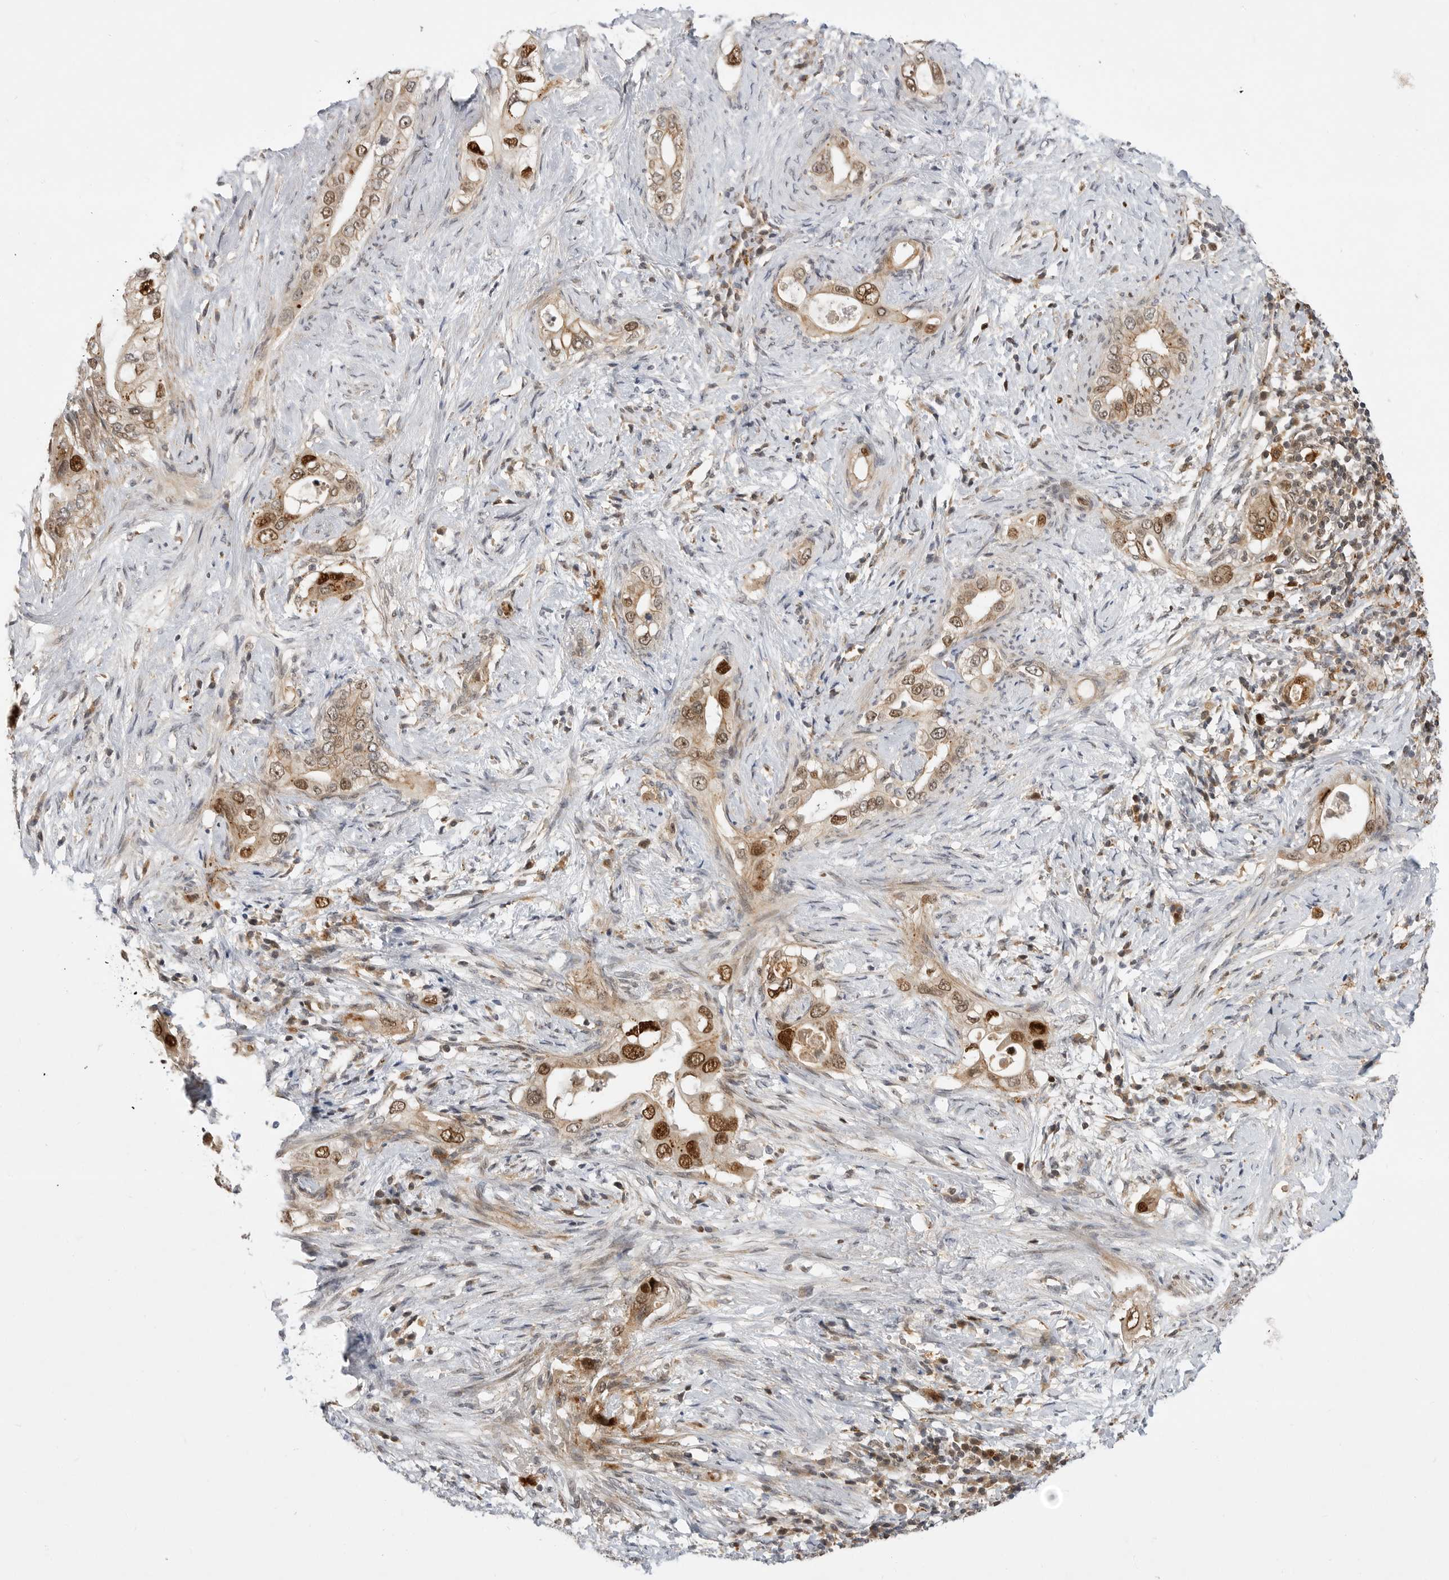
{"staining": {"intensity": "moderate", "quantity": ">75%", "location": "cytoplasmic/membranous,nuclear"}, "tissue": "pancreatic cancer", "cell_type": "Tumor cells", "image_type": "cancer", "snomed": [{"axis": "morphology", "description": "Inflammation, NOS"}, {"axis": "morphology", "description": "Adenocarcinoma, NOS"}, {"axis": "topography", "description": "Pancreas"}], "caption": "Adenocarcinoma (pancreatic) tissue shows moderate cytoplasmic/membranous and nuclear expression in about >75% of tumor cells", "gene": "CSNK1G3", "patient": {"sex": "female", "age": 56}}